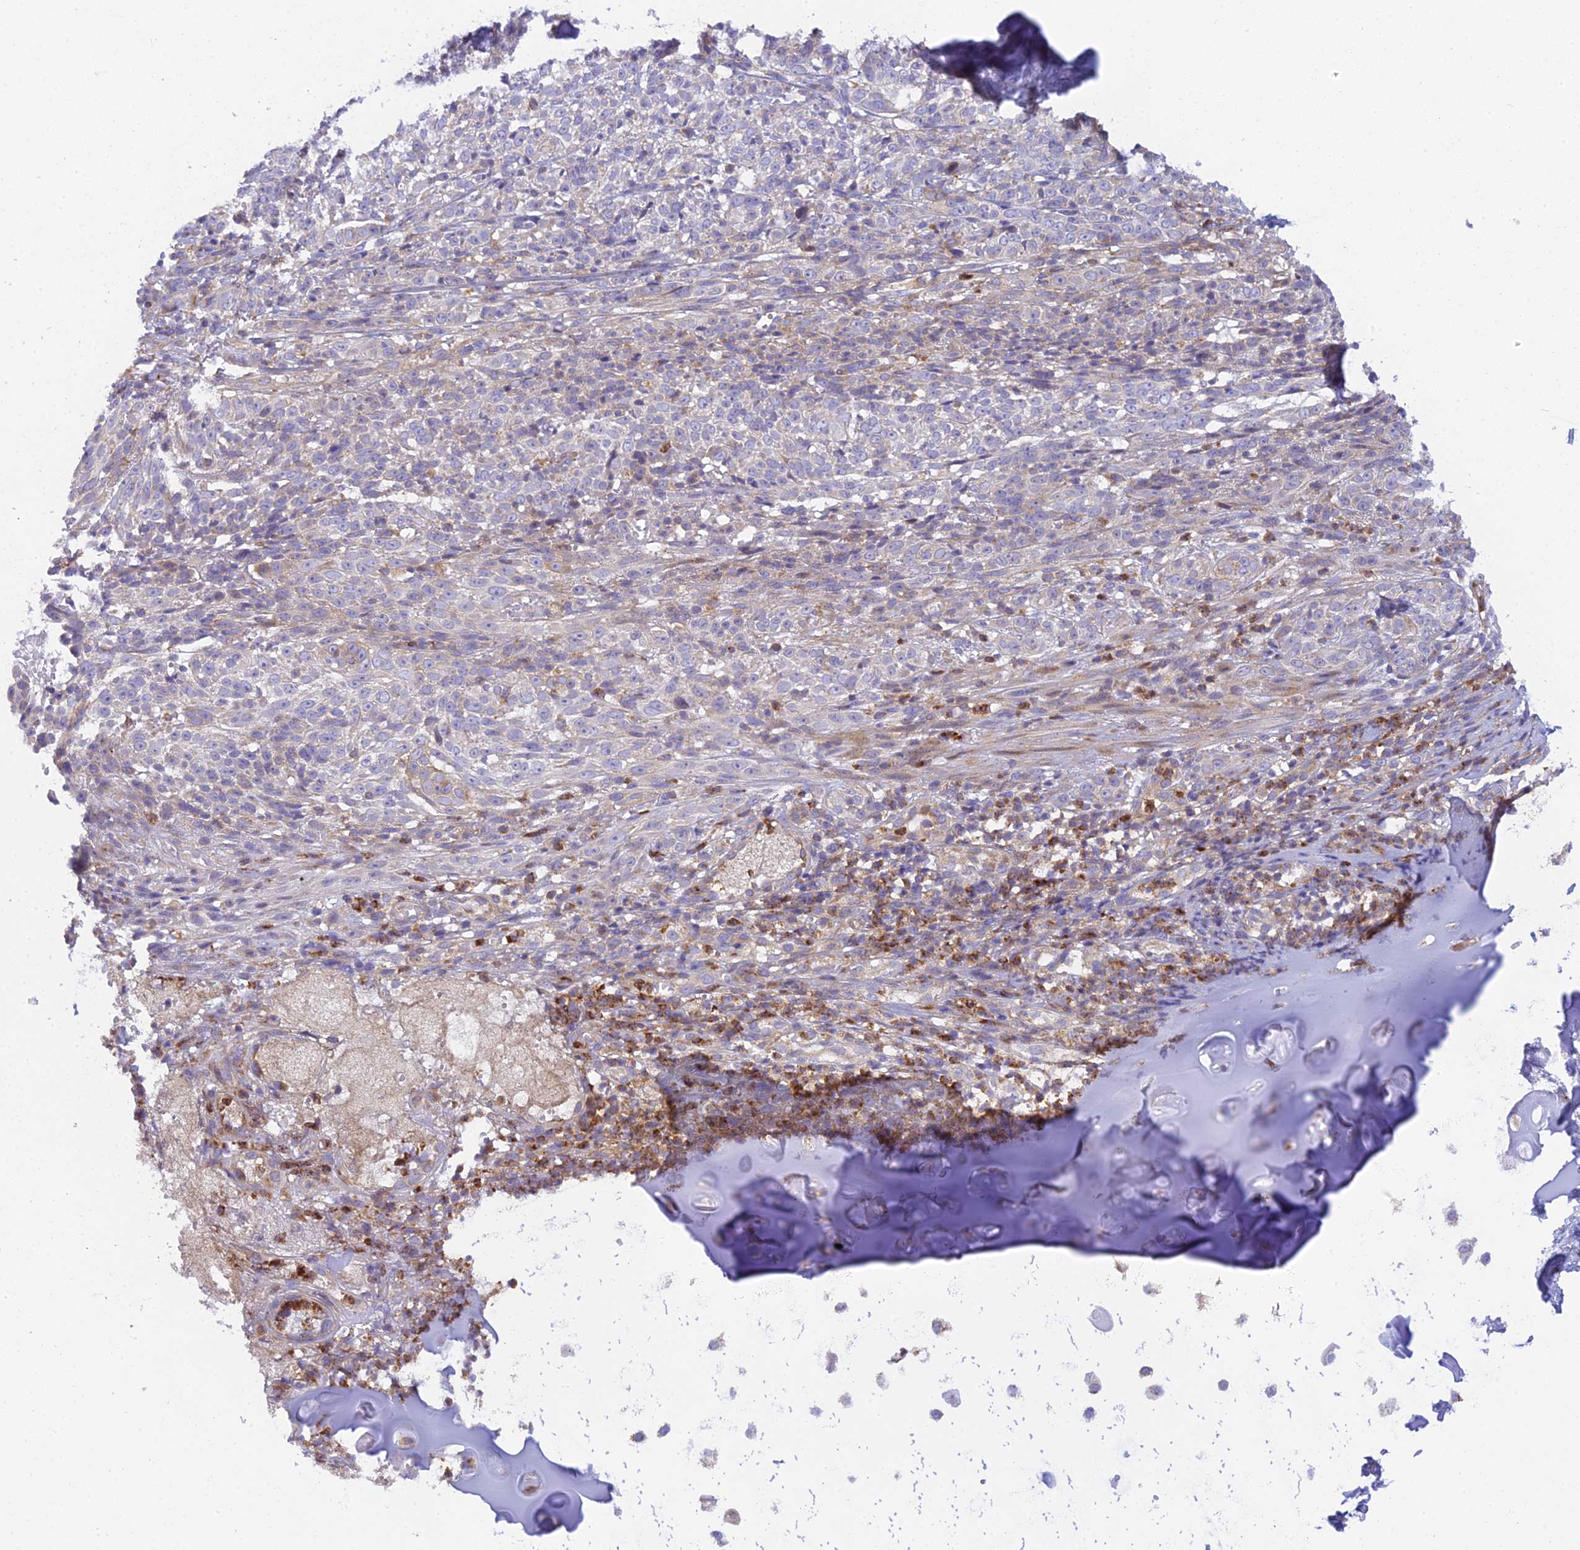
{"staining": {"intensity": "negative", "quantity": "none", "location": "none"}, "tissue": "adipose tissue", "cell_type": "Adipocytes", "image_type": "normal", "snomed": [{"axis": "morphology", "description": "Normal tissue, NOS"}, {"axis": "morphology", "description": "Basal cell carcinoma"}, {"axis": "topography", "description": "Cartilage tissue"}, {"axis": "topography", "description": "Nasopharynx"}, {"axis": "topography", "description": "Oral tissue"}], "caption": "Photomicrograph shows no significant protein positivity in adipocytes of benign adipose tissue.", "gene": "CLCN7", "patient": {"sex": "female", "age": 77}}